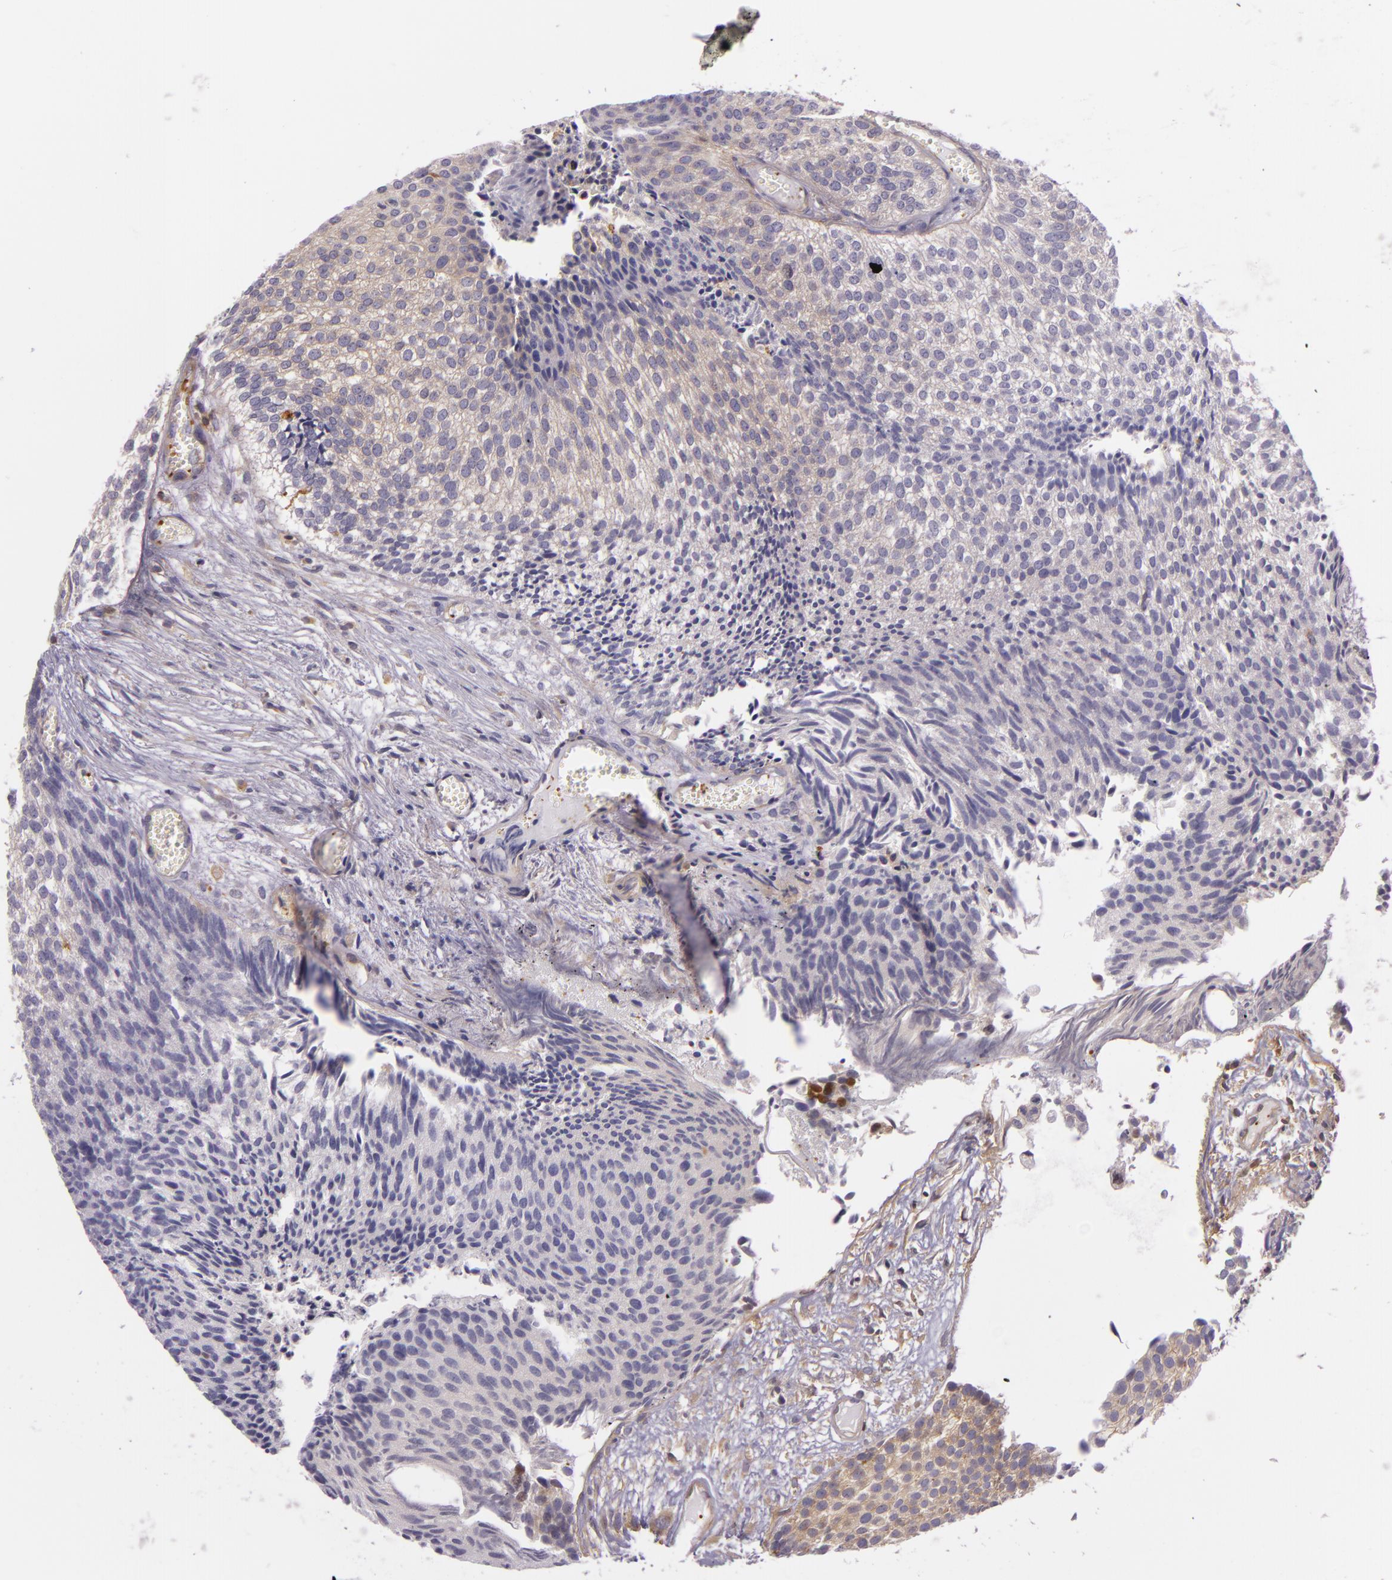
{"staining": {"intensity": "weak", "quantity": "25%-75%", "location": "cytoplasmic/membranous"}, "tissue": "urothelial cancer", "cell_type": "Tumor cells", "image_type": "cancer", "snomed": [{"axis": "morphology", "description": "Urothelial carcinoma, Low grade"}, {"axis": "topography", "description": "Urinary bladder"}], "caption": "There is low levels of weak cytoplasmic/membranous expression in tumor cells of urothelial cancer, as demonstrated by immunohistochemical staining (brown color).", "gene": "TLN1", "patient": {"sex": "male", "age": 84}}